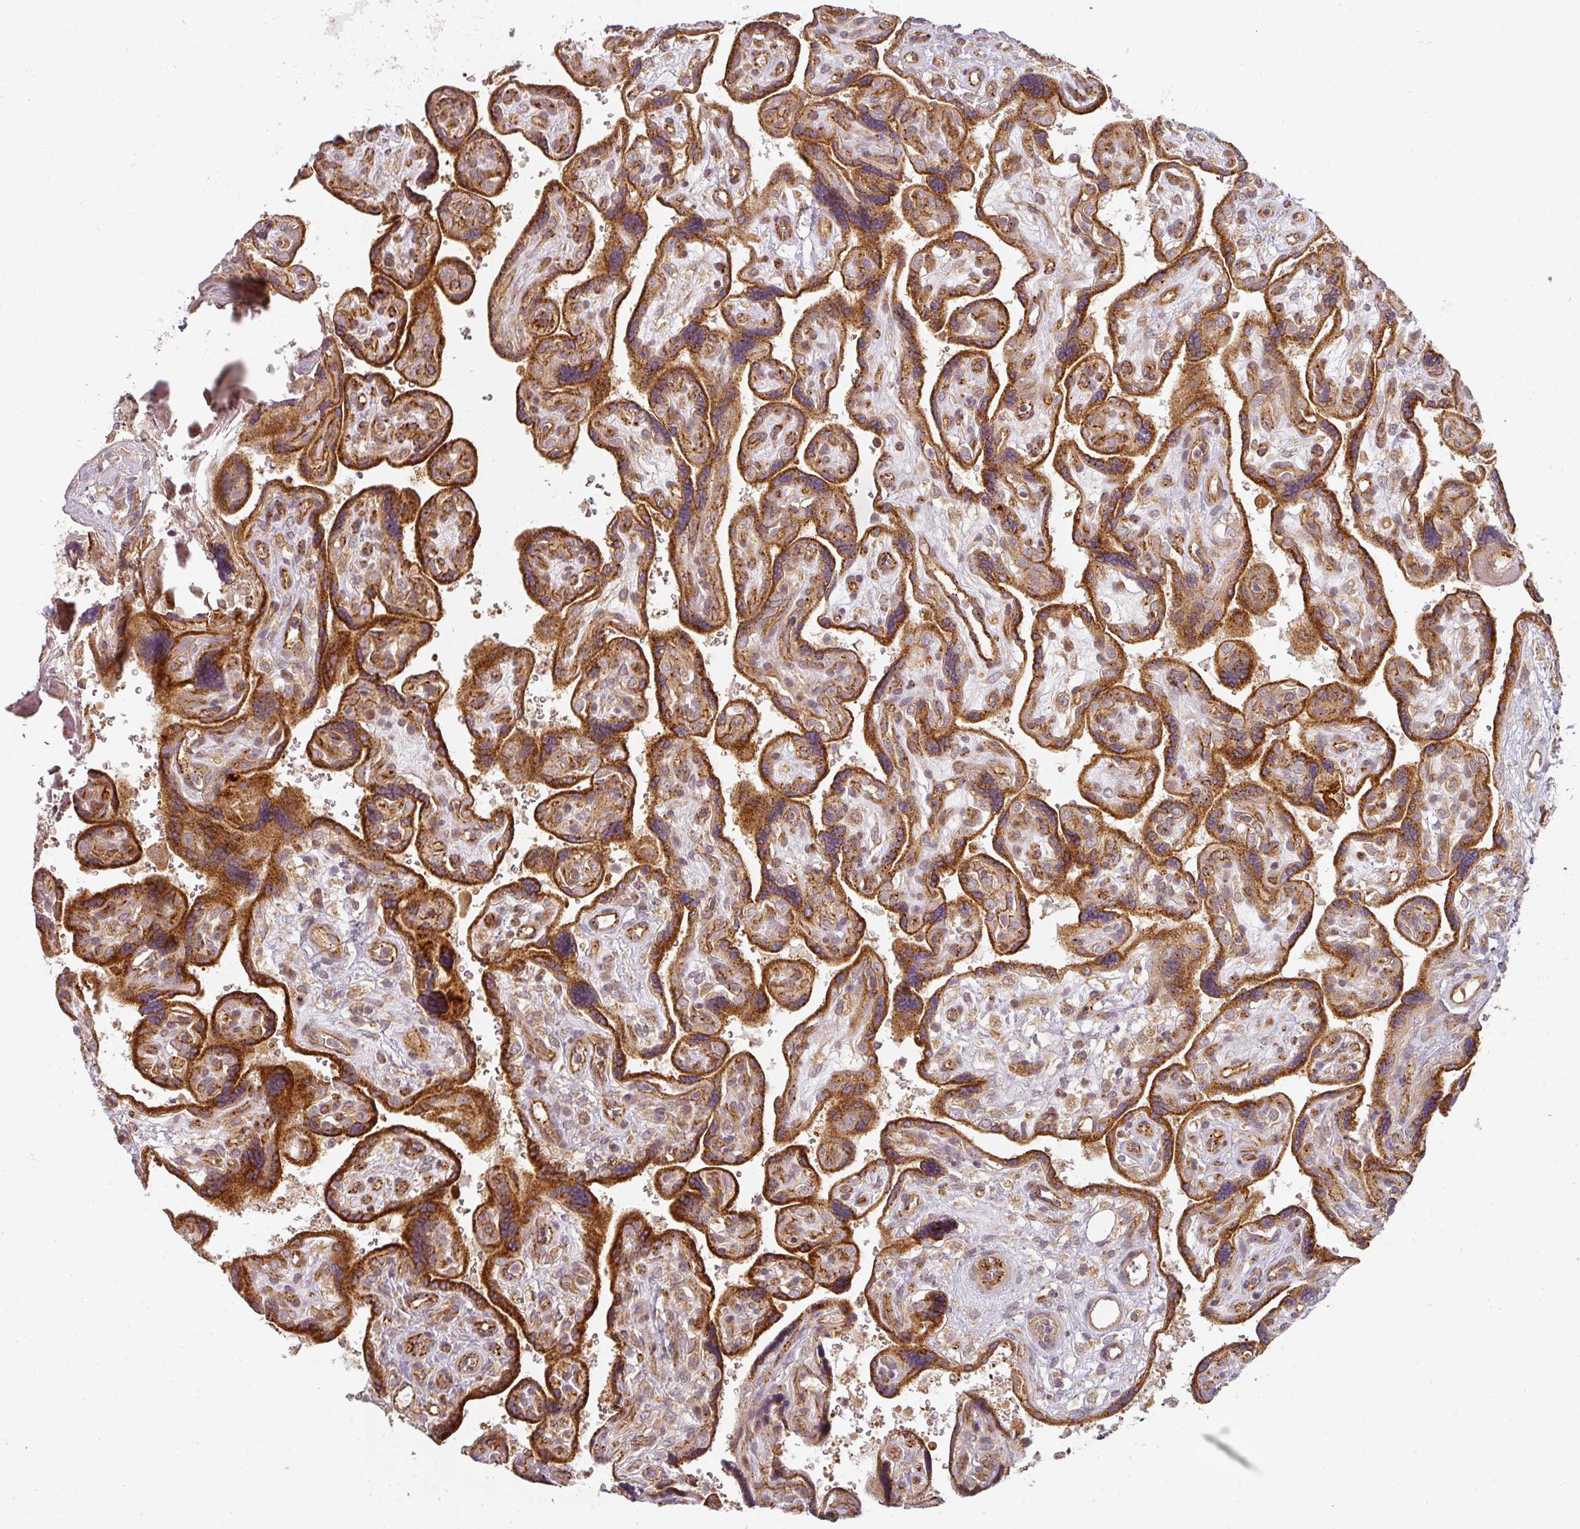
{"staining": {"intensity": "moderate", "quantity": ">75%", "location": "cytoplasmic/membranous"}, "tissue": "placenta", "cell_type": "Decidual cells", "image_type": "normal", "snomed": [{"axis": "morphology", "description": "Normal tissue, NOS"}, {"axis": "topography", "description": "Placenta"}], "caption": "An immunohistochemistry (IHC) image of benign tissue is shown. Protein staining in brown highlights moderate cytoplasmic/membranous positivity in placenta within decidual cells.", "gene": "CNOT1", "patient": {"sex": "female", "age": 39}}